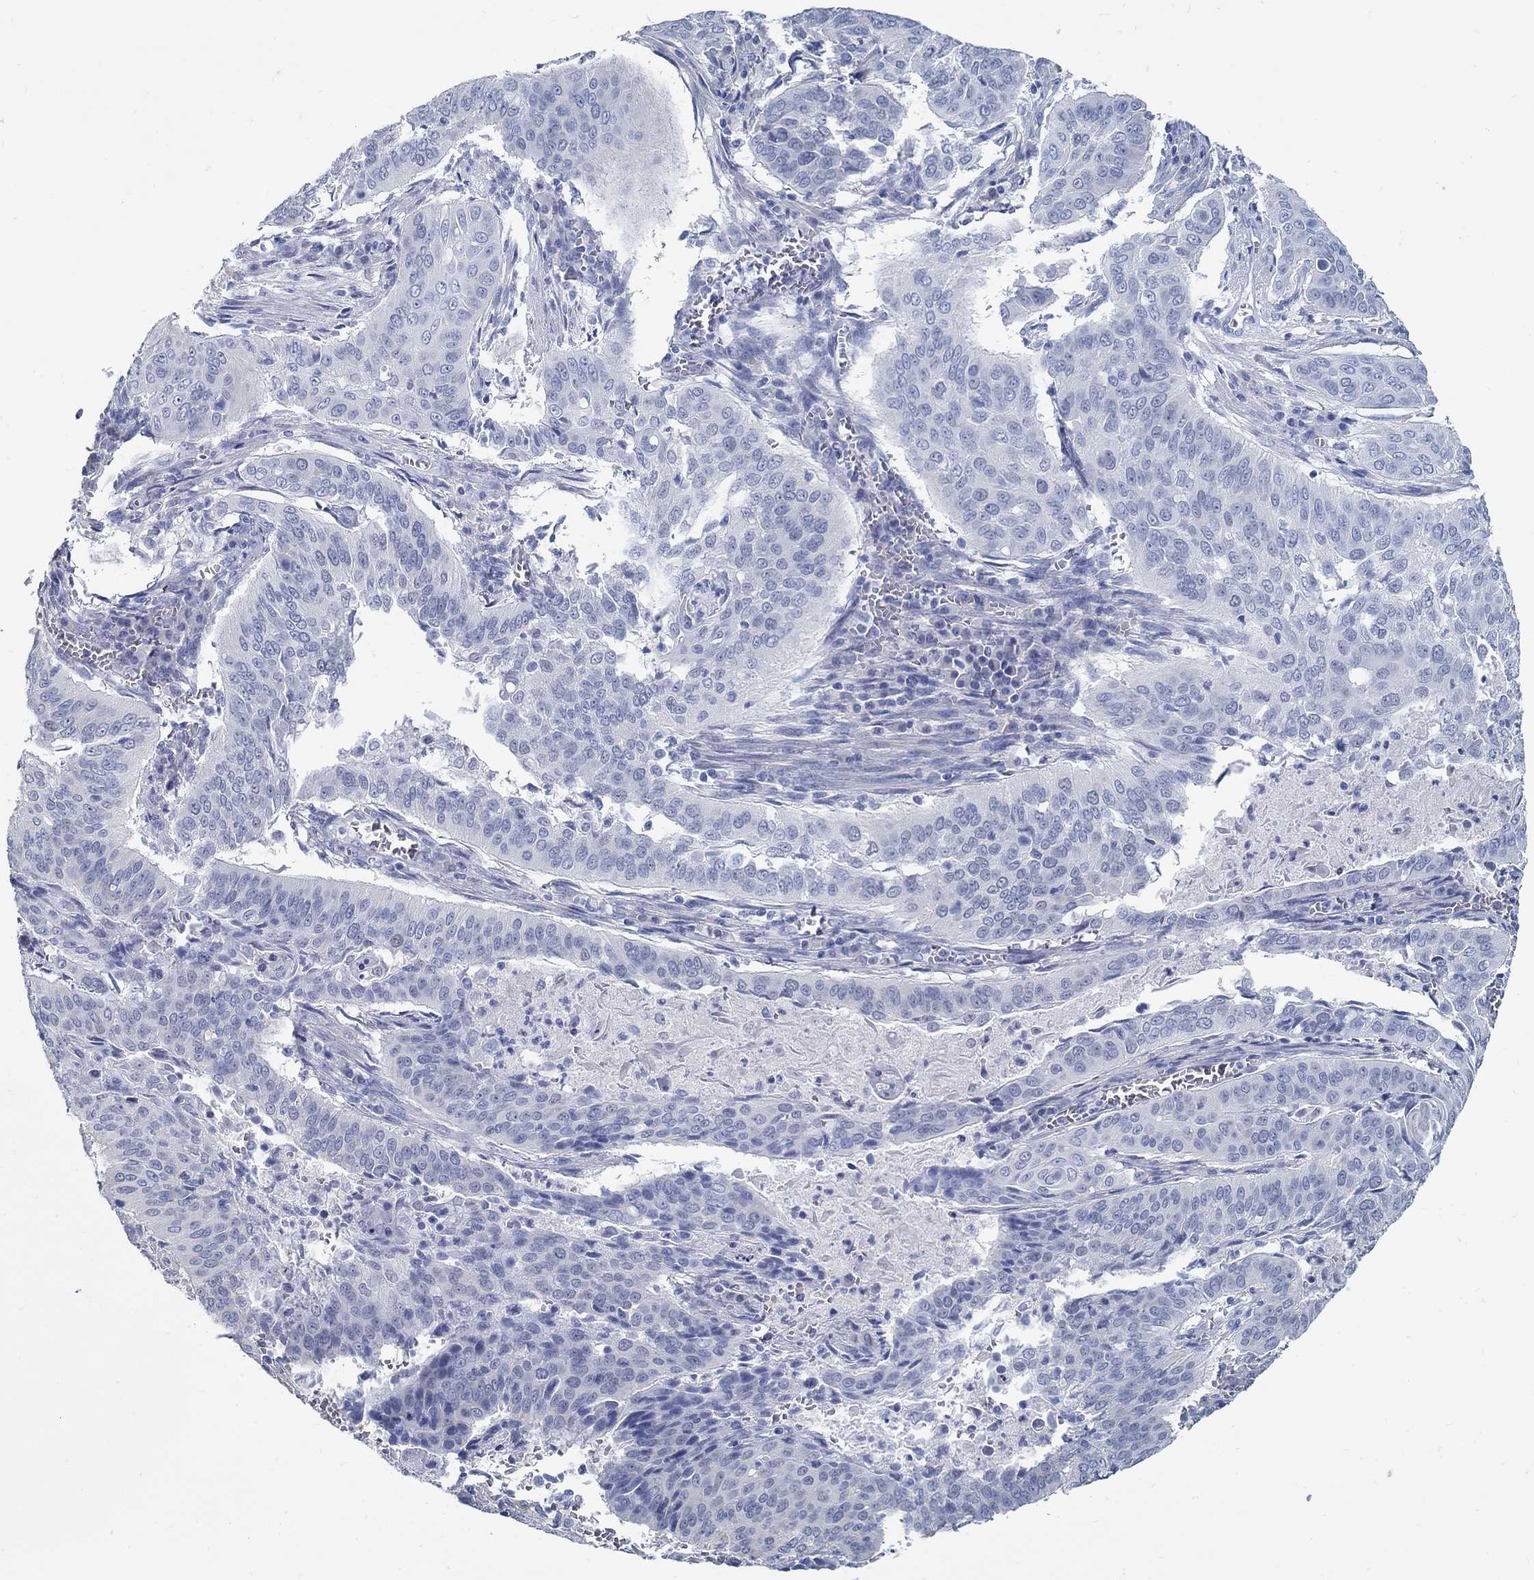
{"staining": {"intensity": "negative", "quantity": "none", "location": "none"}, "tissue": "cervical cancer", "cell_type": "Tumor cells", "image_type": "cancer", "snomed": [{"axis": "morphology", "description": "Squamous cell carcinoma, NOS"}, {"axis": "topography", "description": "Cervix"}], "caption": "Immunohistochemistry (IHC) of squamous cell carcinoma (cervical) reveals no expression in tumor cells.", "gene": "C15orf39", "patient": {"sex": "female", "age": 39}}